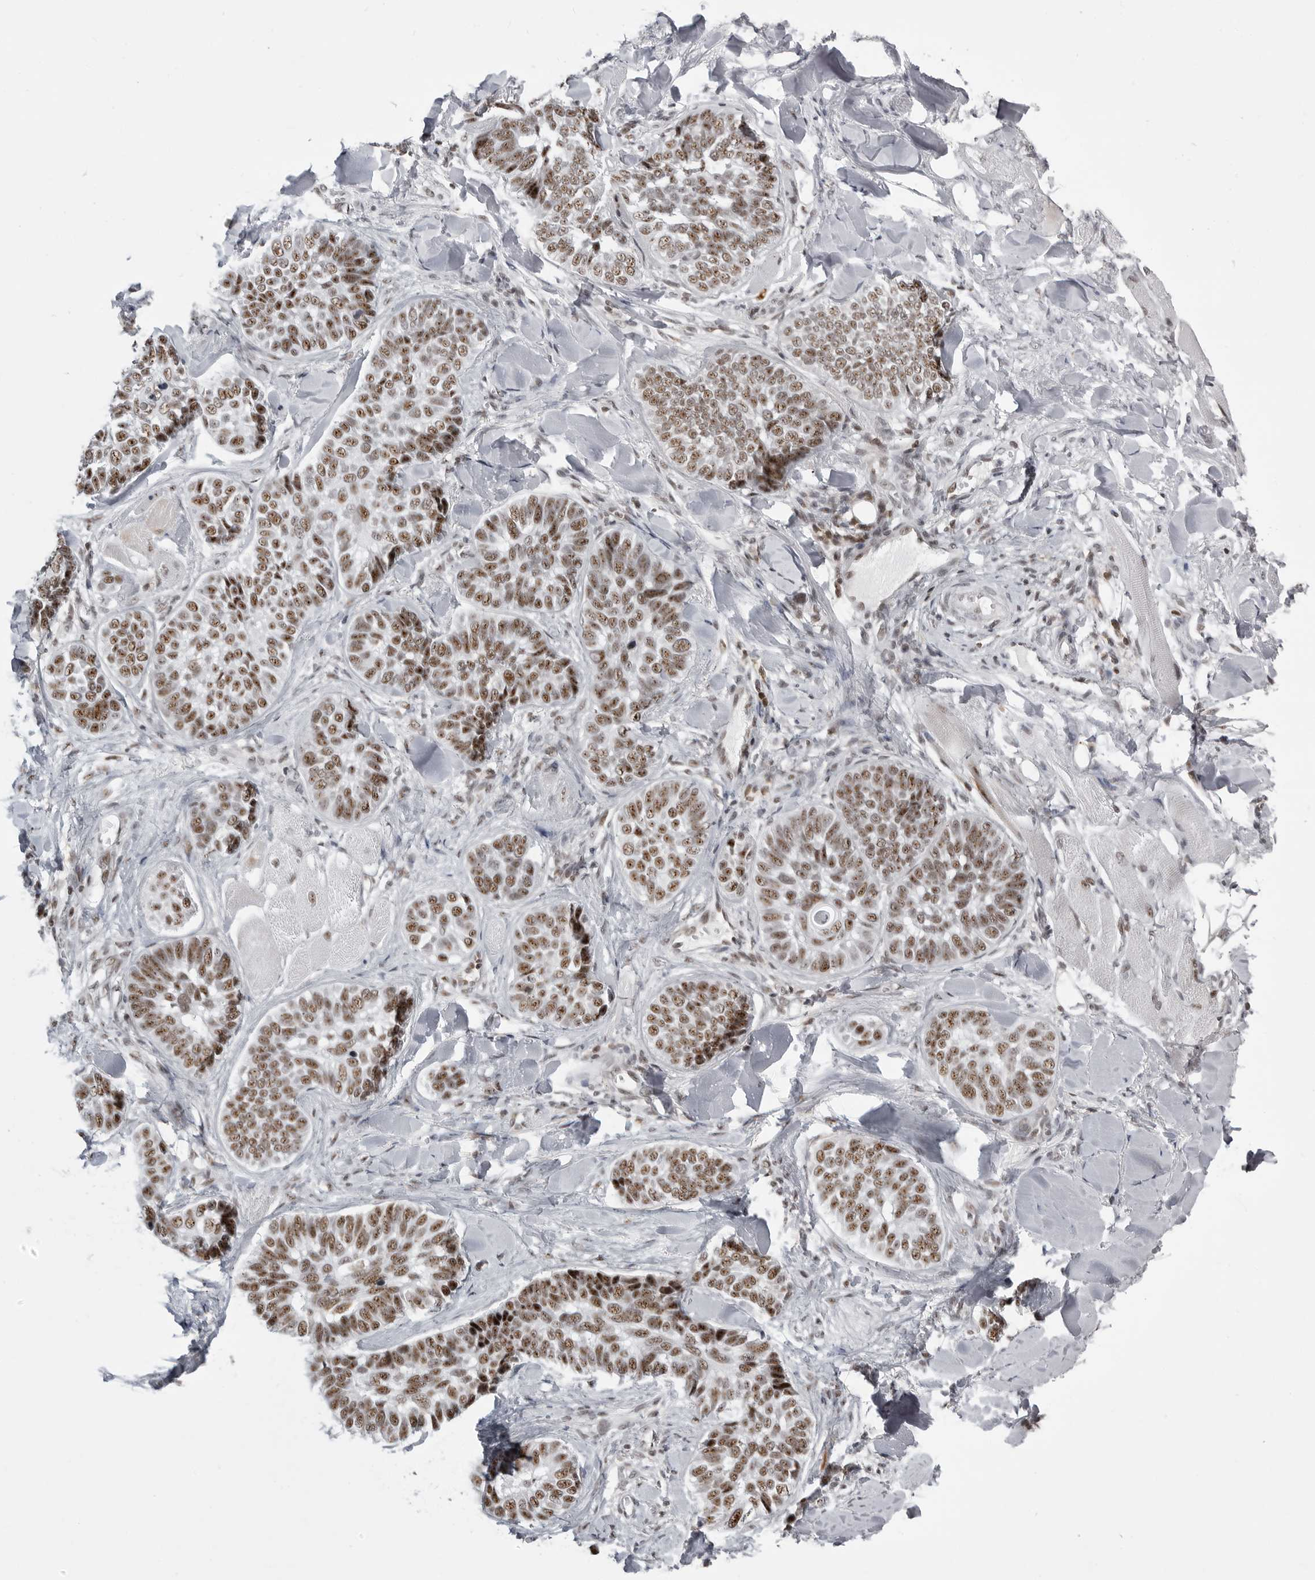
{"staining": {"intensity": "moderate", "quantity": ">75%", "location": "nuclear"}, "tissue": "skin cancer", "cell_type": "Tumor cells", "image_type": "cancer", "snomed": [{"axis": "morphology", "description": "Basal cell carcinoma"}, {"axis": "topography", "description": "Skin"}], "caption": "High-power microscopy captured an IHC micrograph of skin cancer, revealing moderate nuclear positivity in approximately >75% of tumor cells.", "gene": "WRAP53", "patient": {"sex": "male", "age": 62}}